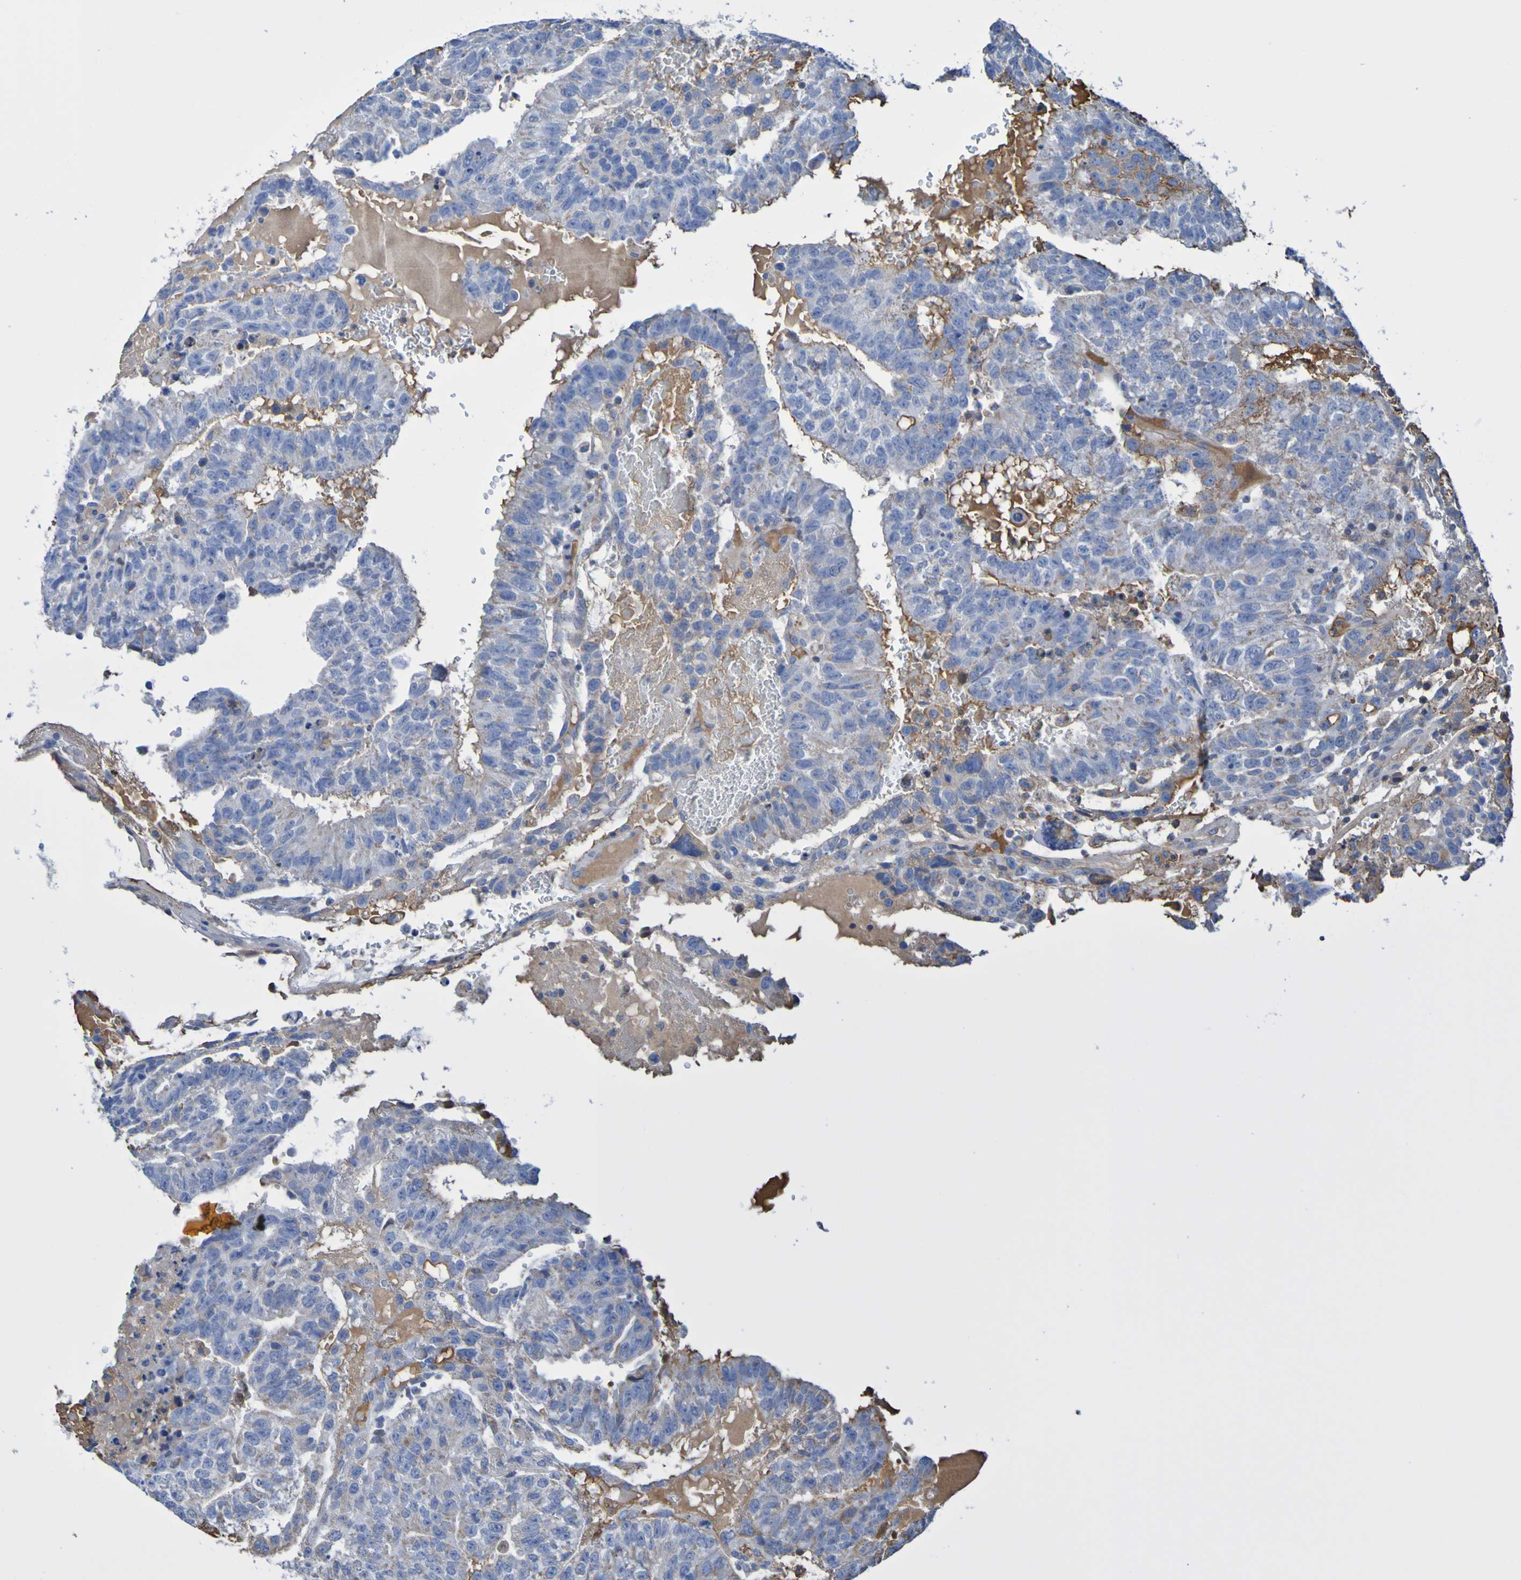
{"staining": {"intensity": "negative", "quantity": "none", "location": "none"}, "tissue": "testis cancer", "cell_type": "Tumor cells", "image_type": "cancer", "snomed": [{"axis": "morphology", "description": "Seminoma, NOS"}, {"axis": "morphology", "description": "Carcinoma, Embryonal, NOS"}, {"axis": "topography", "description": "Testis"}], "caption": "This is a micrograph of IHC staining of embryonal carcinoma (testis), which shows no staining in tumor cells.", "gene": "CNTN2", "patient": {"sex": "male", "age": 52}}